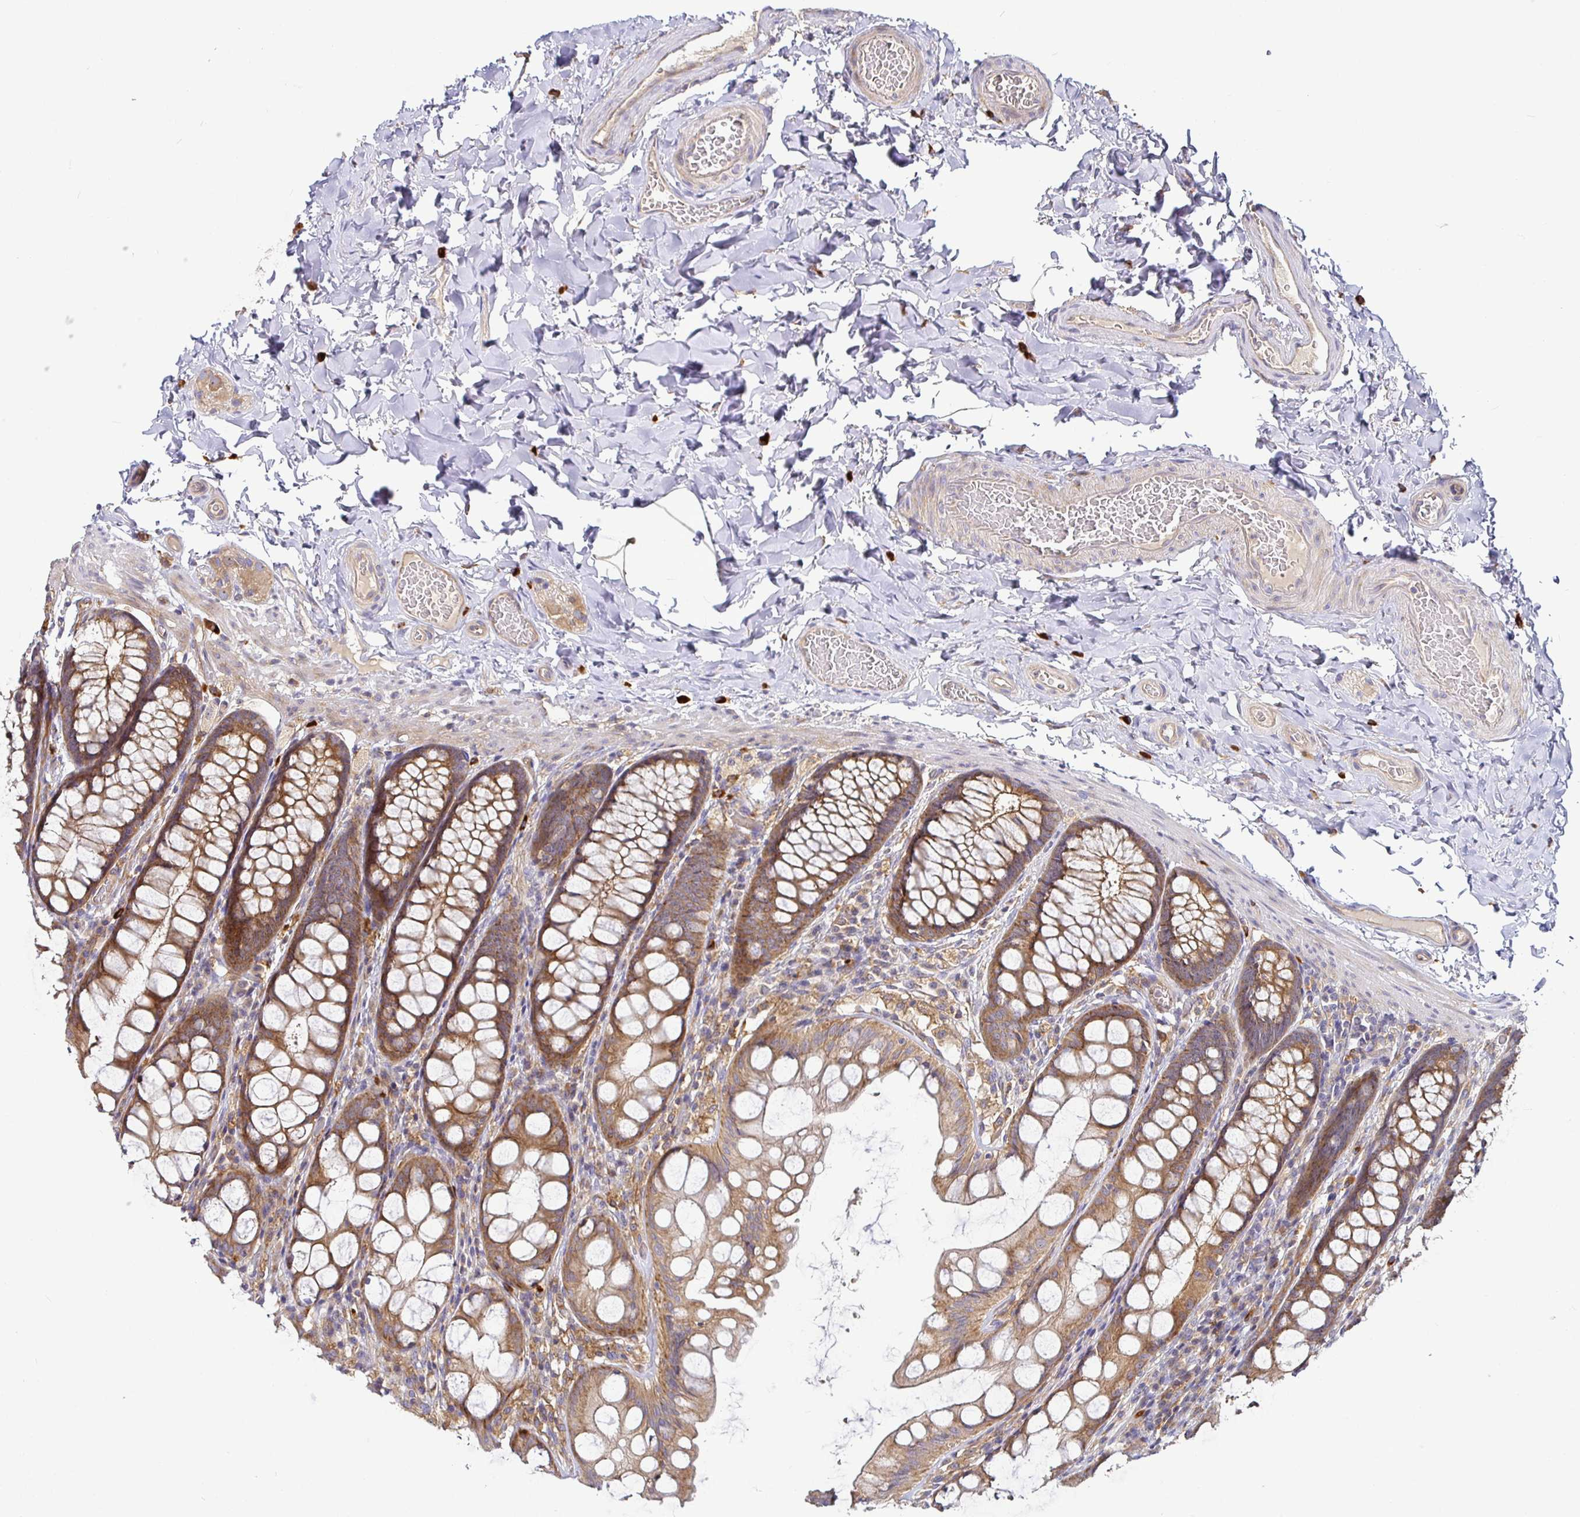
{"staining": {"intensity": "weak", "quantity": "<25%", "location": "cytoplasmic/membranous"}, "tissue": "colon", "cell_type": "Endothelial cells", "image_type": "normal", "snomed": [{"axis": "morphology", "description": "Normal tissue, NOS"}, {"axis": "topography", "description": "Colon"}], "caption": "Unremarkable colon was stained to show a protein in brown. There is no significant expression in endothelial cells. (DAB (3,3'-diaminobenzidine) immunohistochemistry visualized using brightfield microscopy, high magnification).", "gene": "SNX8", "patient": {"sex": "male", "age": 47}}